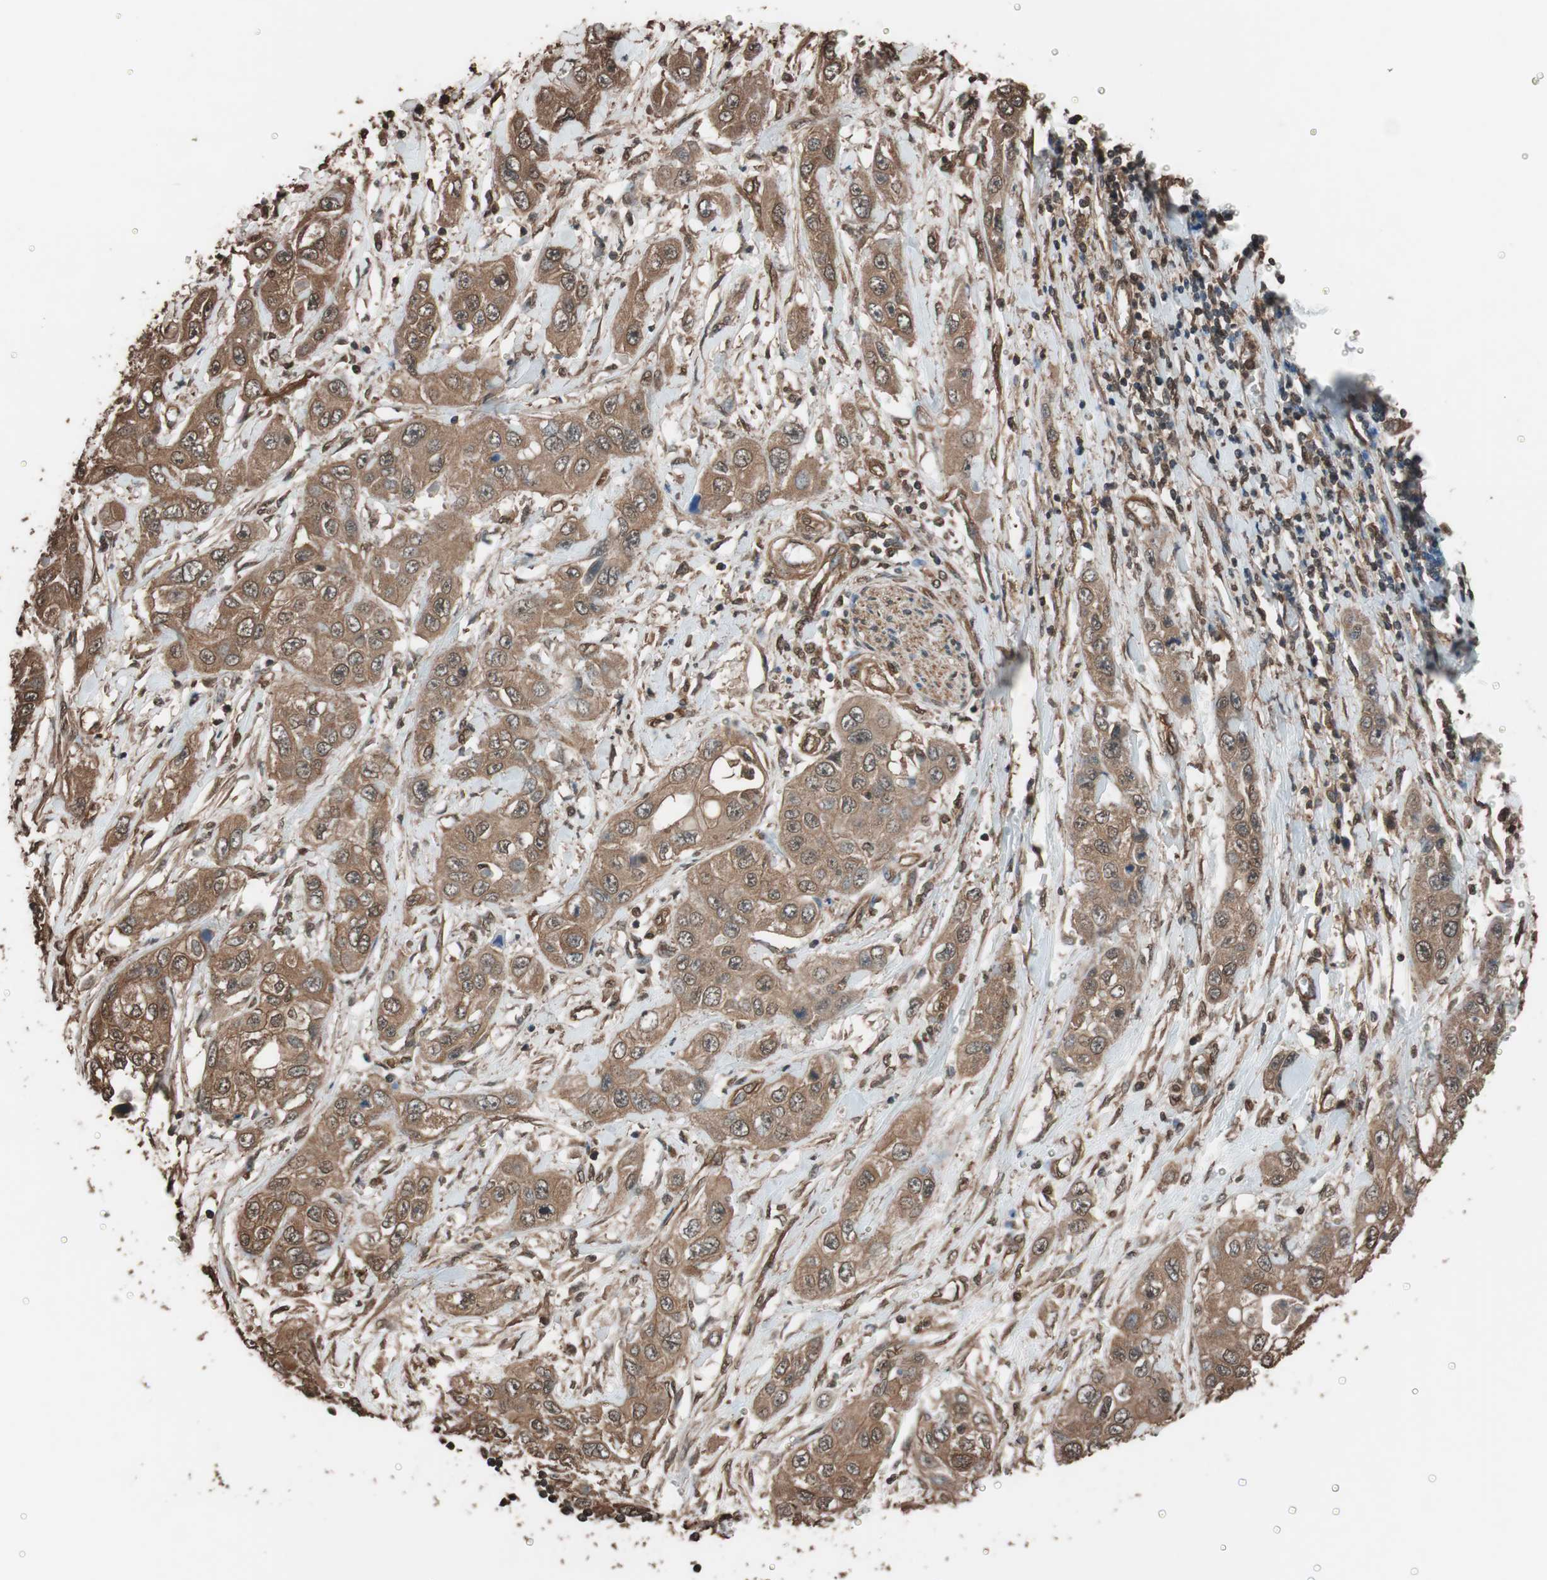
{"staining": {"intensity": "strong", "quantity": ">75%", "location": "cytoplasmic/membranous"}, "tissue": "pancreatic cancer", "cell_type": "Tumor cells", "image_type": "cancer", "snomed": [{"axis": "morphology", "description": "Adenocarcinoma, NOS"}, {"axis": "topography", "description": "Pancreas"}], "caption": "Tumor cells demonstrate strong cytoplasmic/membranous staining in approximately >75% of cells in pancreatic cancer.", "gene": "CALM2", "patient": {"sex": "female", "age": 70}}